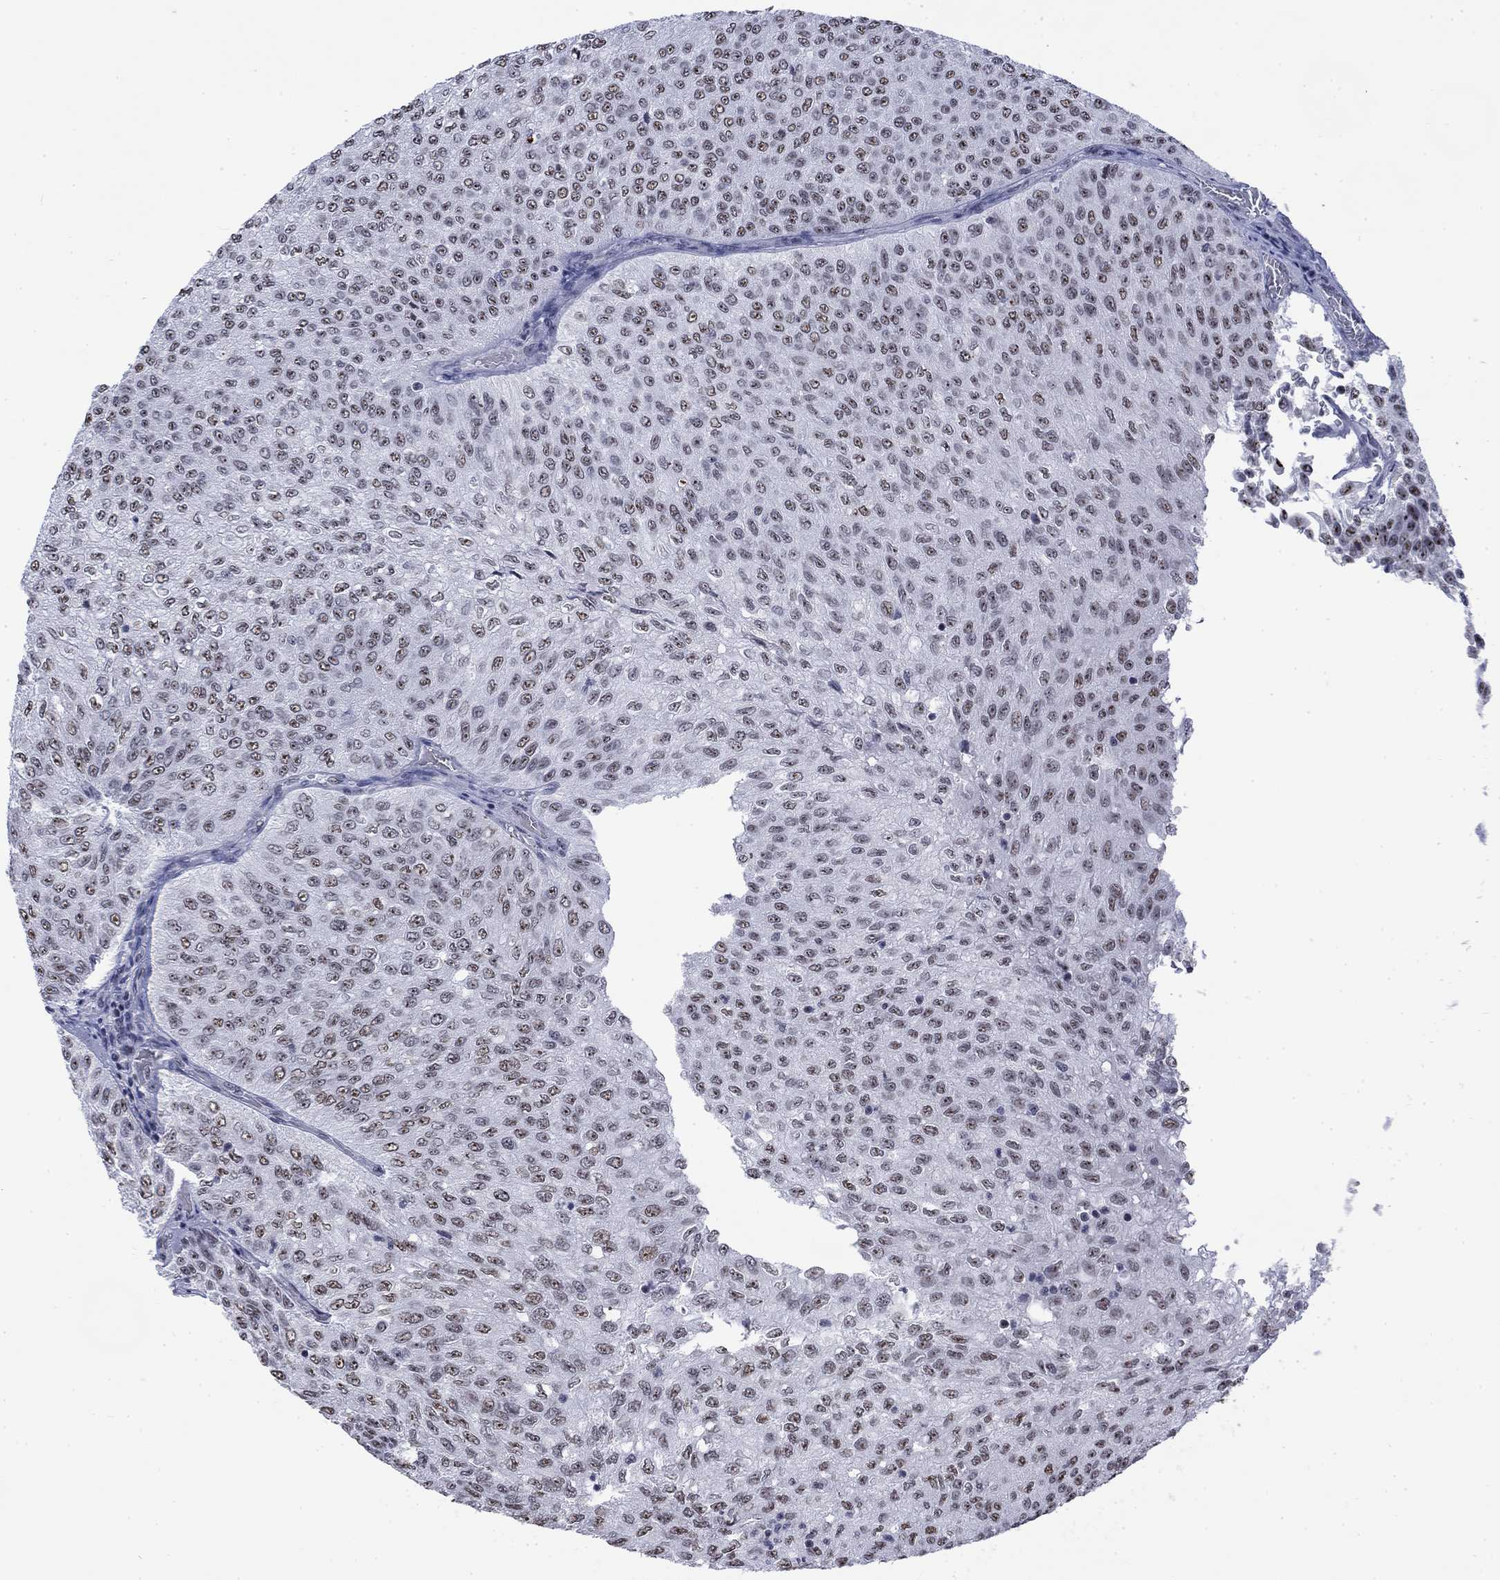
{"staining": {"intensity": "weak", "quantity": "25%-75%", "location": "nuclear"}, "tissue": "urothelial cancer", "cell_type": "Tumor cells", "image_type": "cancer", "snomed": [{"axis": "morphology", "description": "Urothelial carcinoma, Low grade"}, {"axis": "topography", "description": "Urinary bladder"}], "caption": "Urothelial cancer stained with IHC exhibits weak nuclear positivity in about 25%-75% of tumor cells.", "gene": "CSRNP3", "patient": {"sex": "male", "age": 78}}